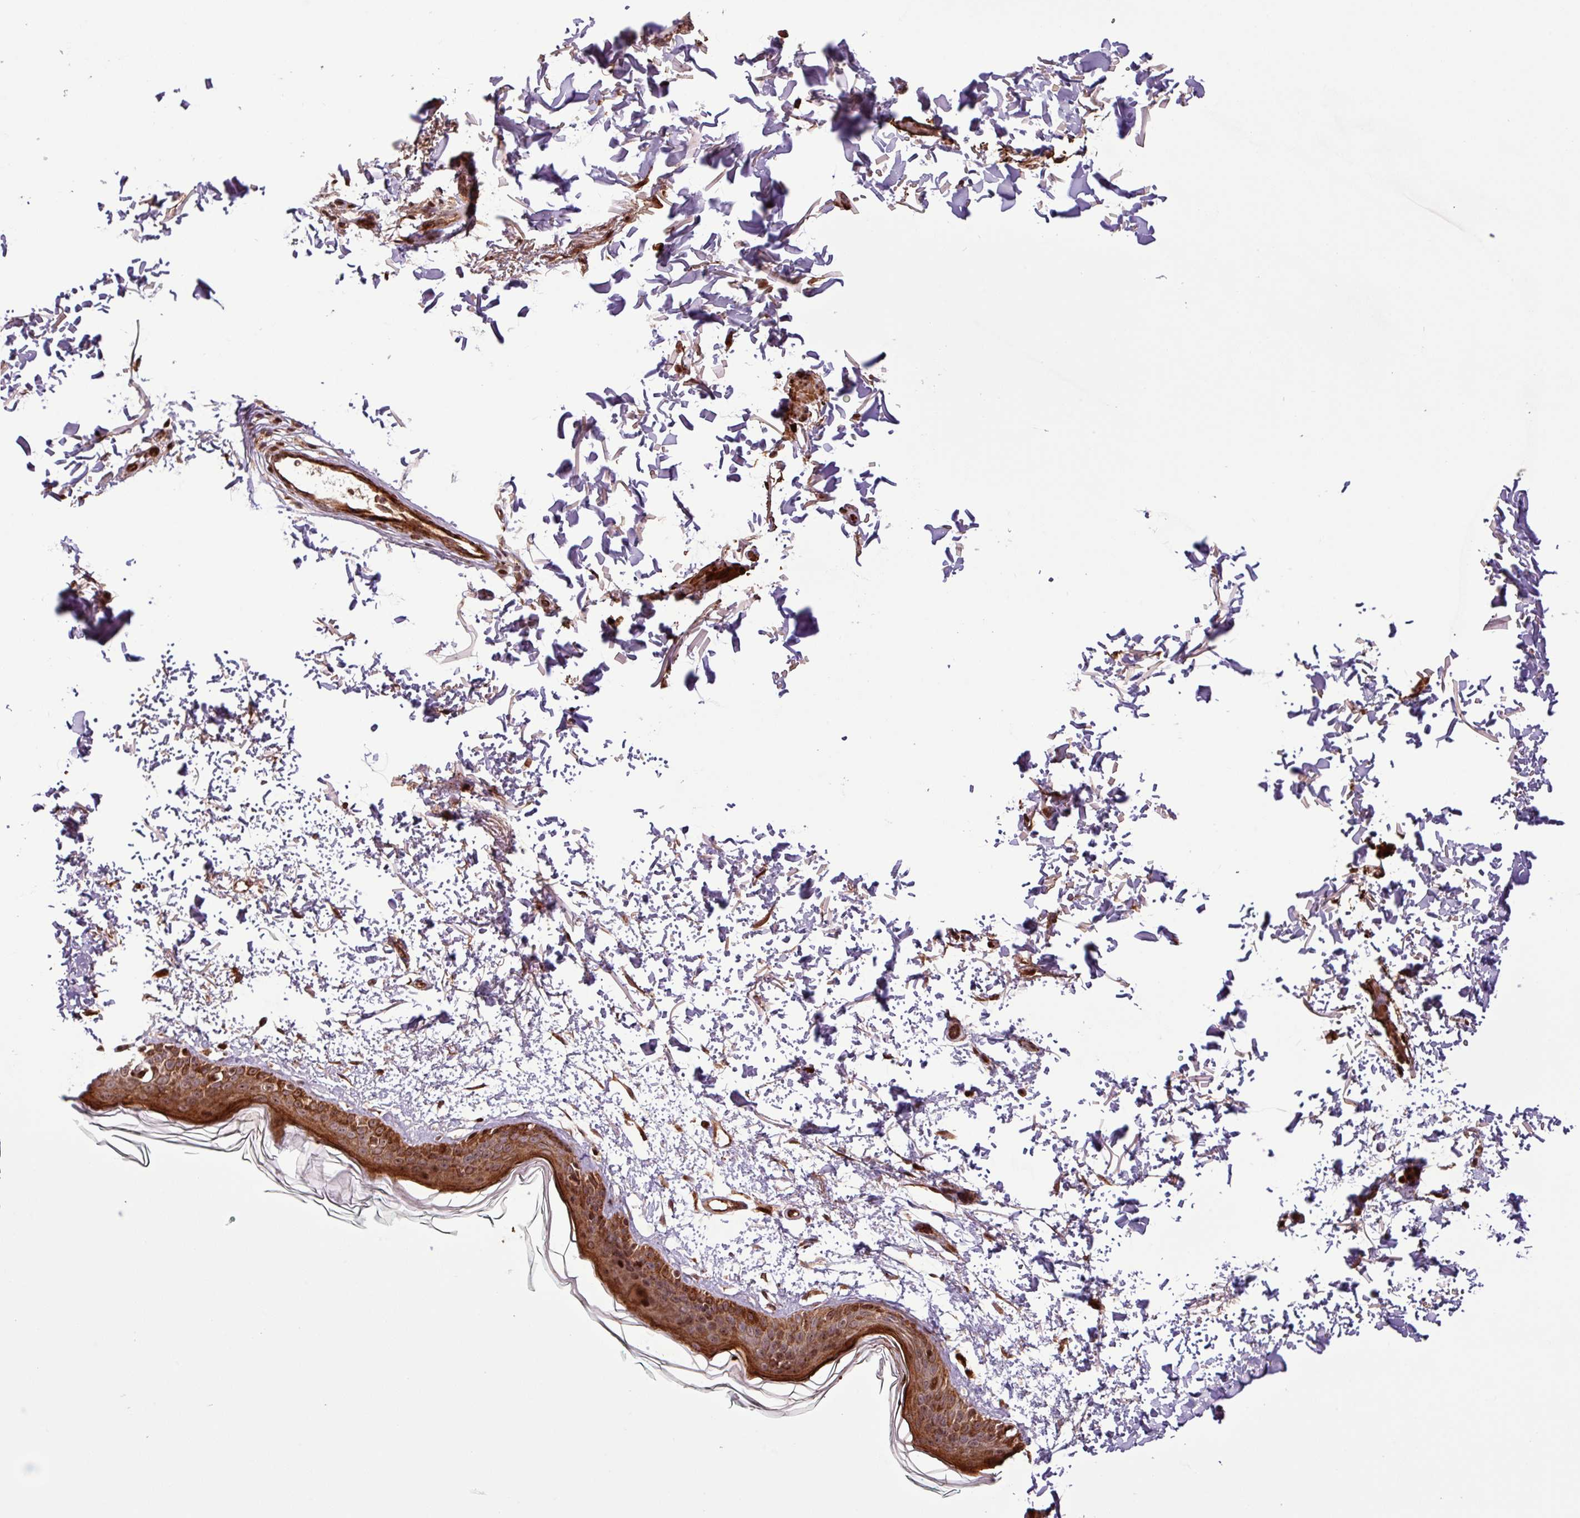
{"staining": {"intensity": "strong", "quantity": "25%-75%", "location": "nuclear"}, "tissue": "skin", "cell_type": "Fibroblasts", "image_type": "normal", "snomed": [{"axis": "morphology", "description": "Normal tissue, NOS"}, {"axis": "topography", "description": "Skin"}], "caption": "Immunohistochemistry (IHC) (DAB) staining of unremarkable skin demonstrates strong nuclear protein expression in approximately 25%-75% of fibroblasts.", "gene": "SLC22A24", "patient": {"sex": "male", "age": 66}}